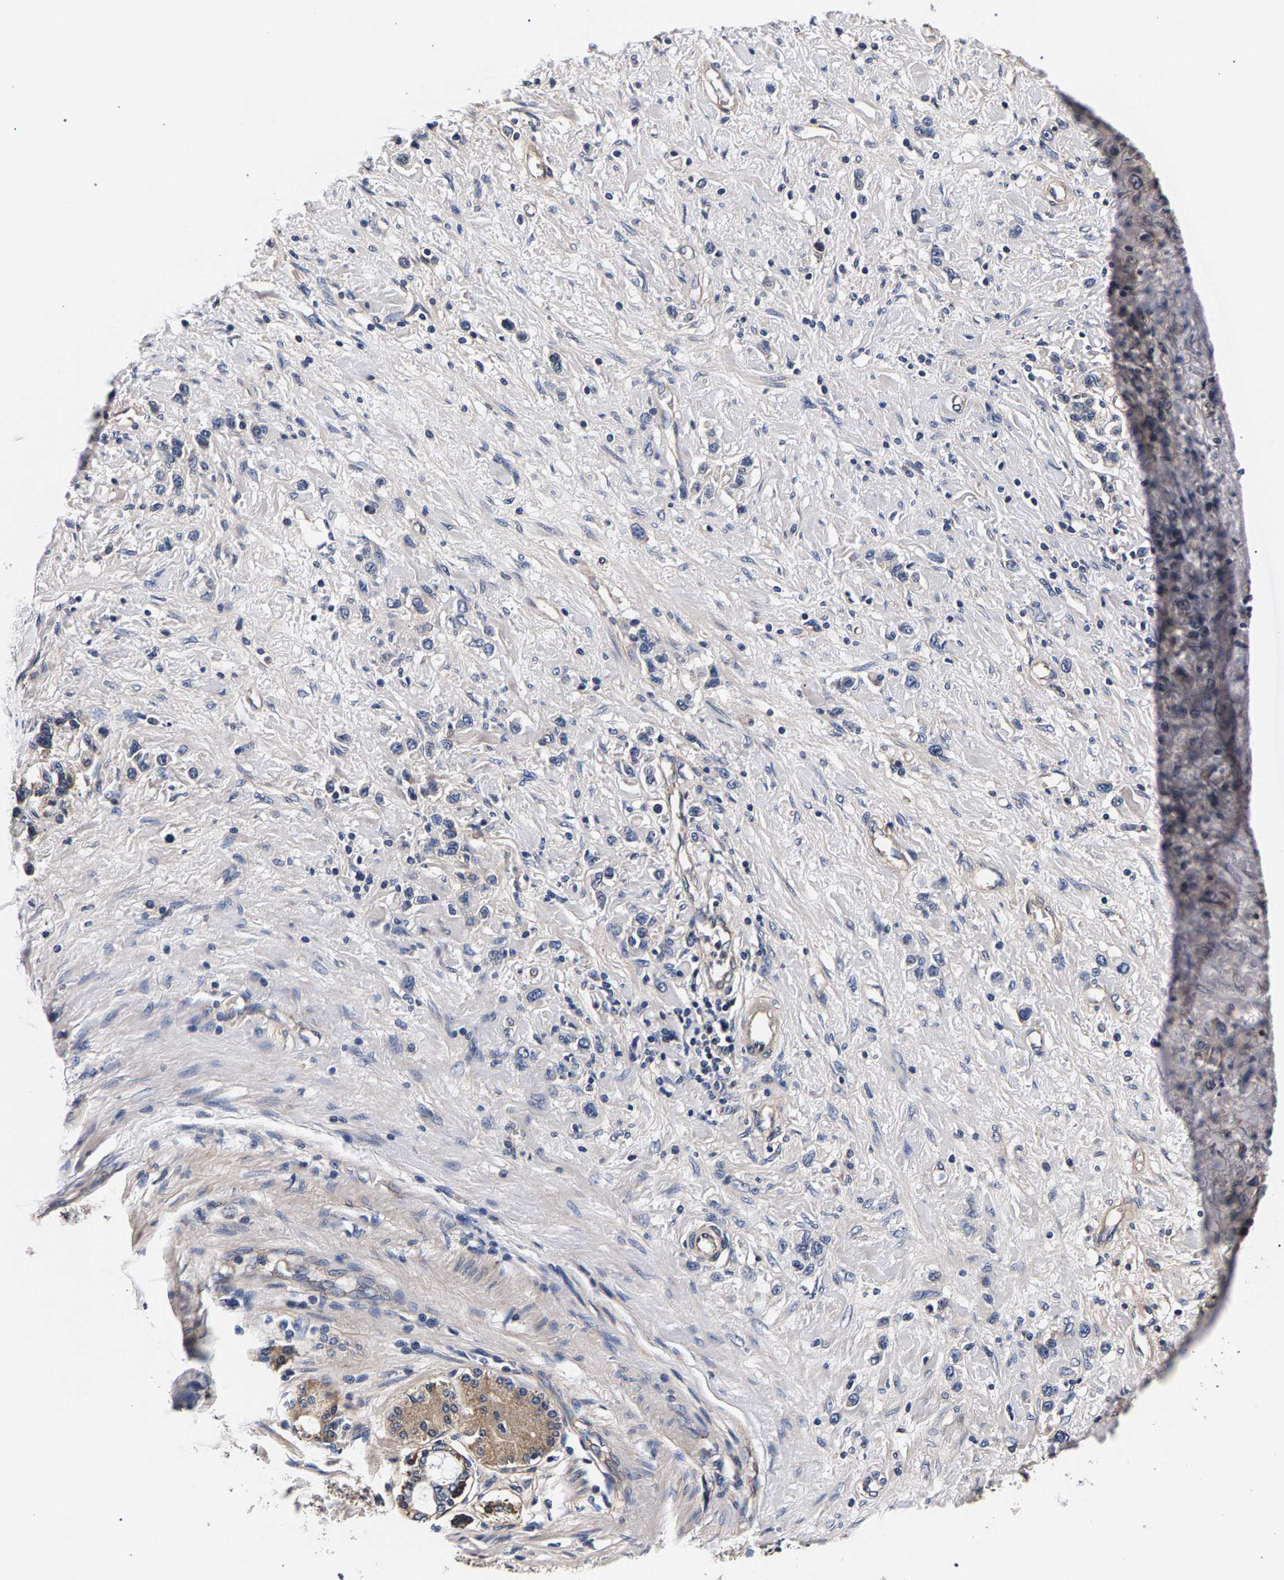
{"staining": {"intensity": "negative", "quantity": "none", "location": "none"}, "tissue": "stomach cancer", "cell_type": "Tumor cells", "image_type": "cancer", "snomed": [{"axis": "morphology", "description": "Adenocarcinoma, NOS"}, {"axis": "topography", "description": "Stomach"}], "caption": "Tumor cells are negative for brown protein staining in stomach adenocarcinoma. Brightfield microscopy of immunohistochemistry (IHC) stained with DAB (brown) and hematoxylin (blue), captured at high magnification.", "gene": "MARCHF7", "patient": {"sex": "female", "age": 65}}